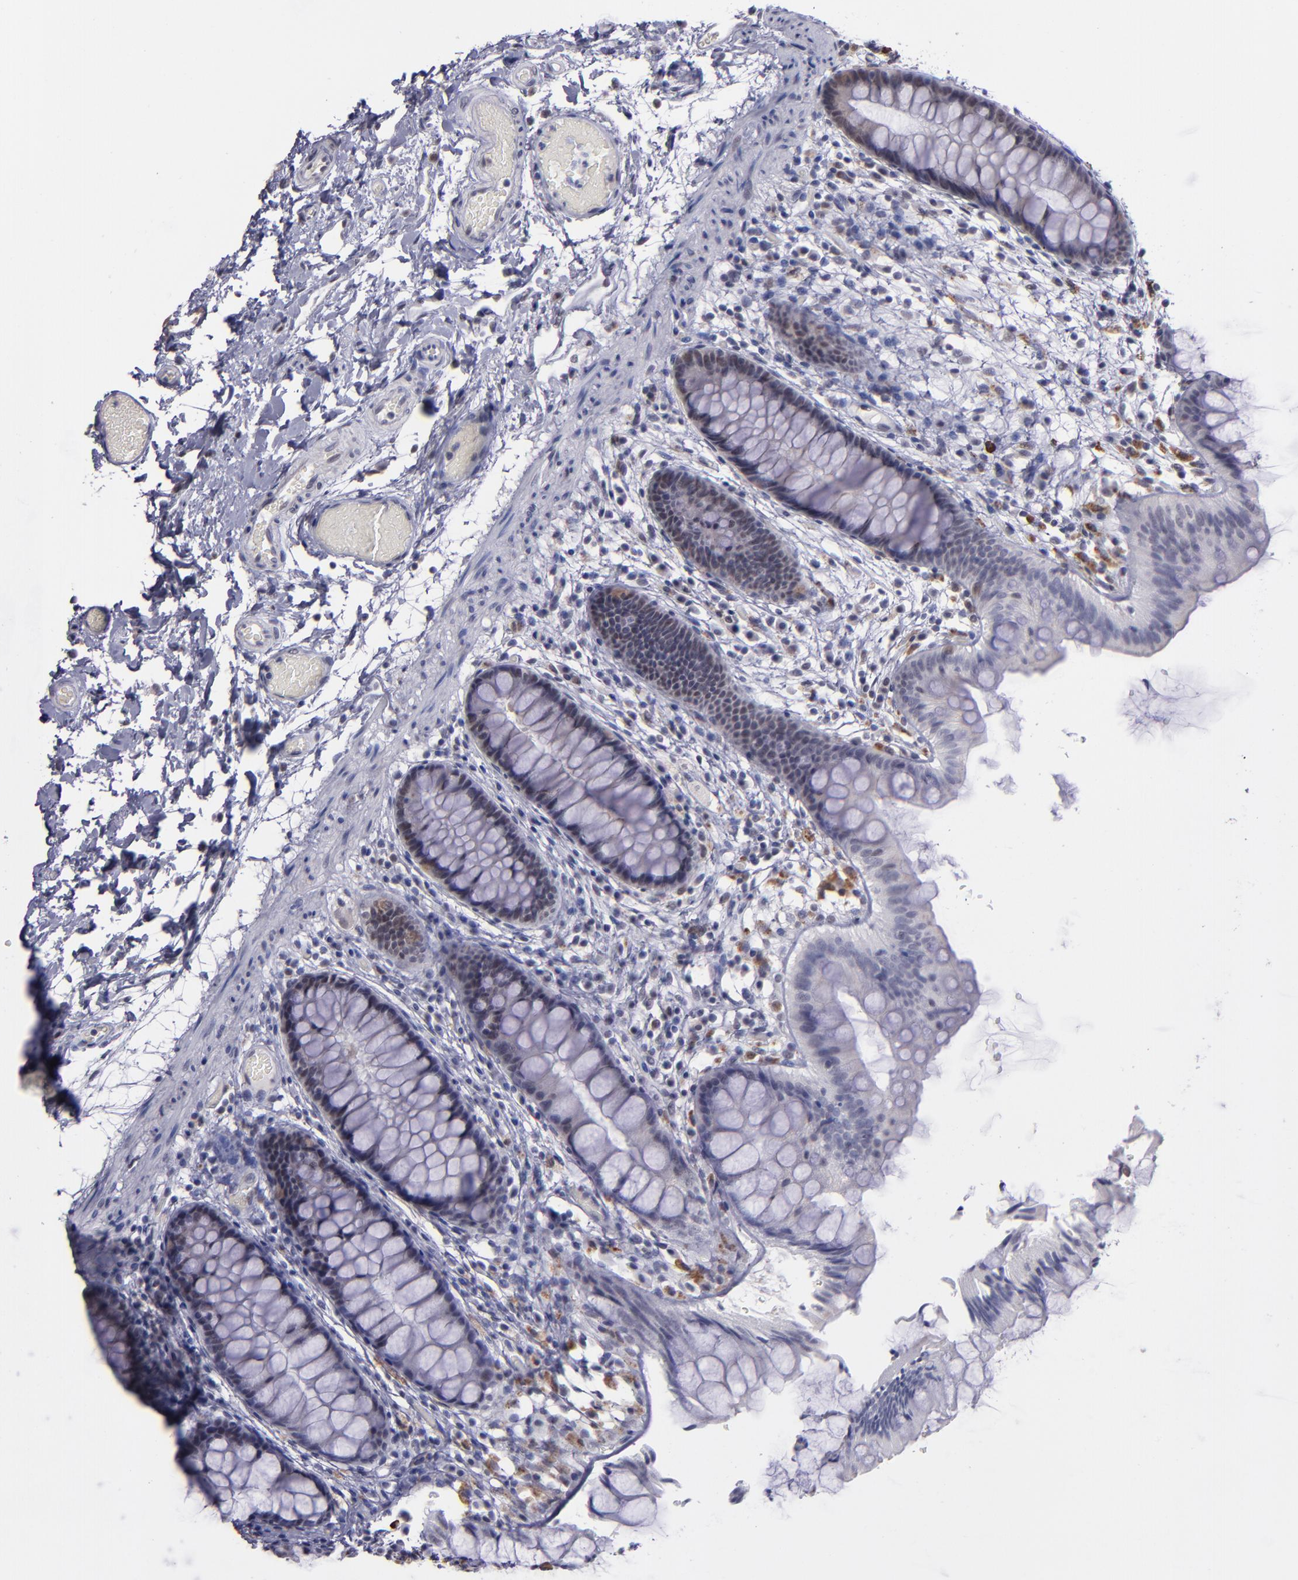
{"staining": {"intensity": "negative", "quantity": "none", "location": "none"}, "tissue": "colon", "cell_type": "Endothelial cells", "image_type": "normal", "snomed": [{"axis": "morphology", "description": "Normal tissue, NOS"}, {"axis": "topography", "description": "Smooth muscle"}, {"axis": "topography", "description": "Colon"}], "caption": "This micrograph is of unremarkable colon stained with immunohistochemistry (IHC) to label a protein in brown with the nuclei are counter-stained blue. There is no staining in endothelial cells.", "gene": "OTUB2", "patient": {"sex": "male", "age": 67}}